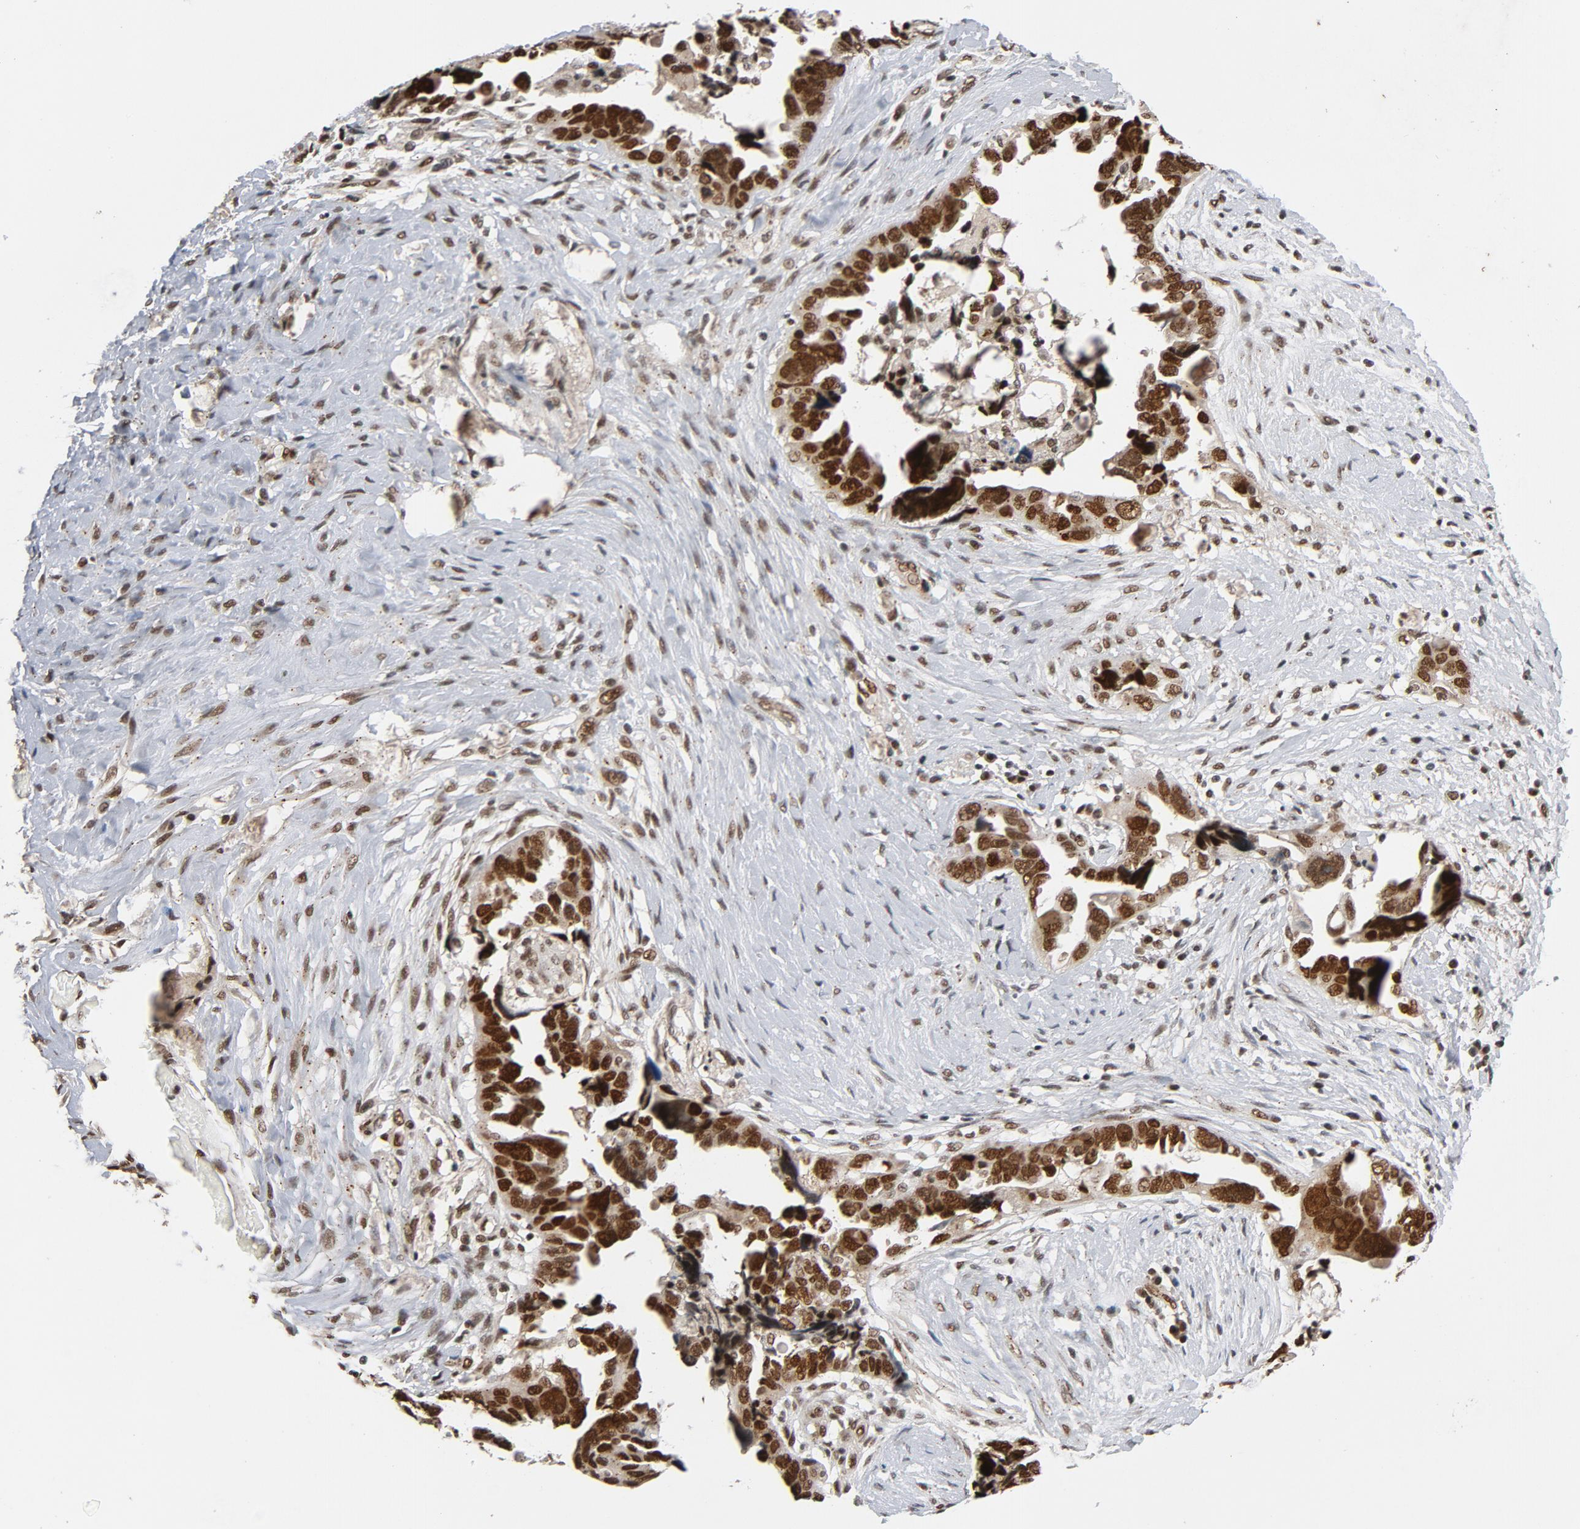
{"staining": {"intensity": "strong", "quantity": ">75%", "location": "nuclear"}, "tissue": "ovarian cancer", "cell_type": "Tumor cells", "image_type": "cancer", "snomed": [{"axis": "morphology", "description": "Cystadenocarcinoma, serous, NOS"}, {"axis": "topography", "description": "Ovary"}], "caption": "Strong nuclear positivity is identified in approximately >75% of tumor cells in ovarian cancer.", "gene": "SMARCD1", "patient": {"sex": "female", "age": 63}}